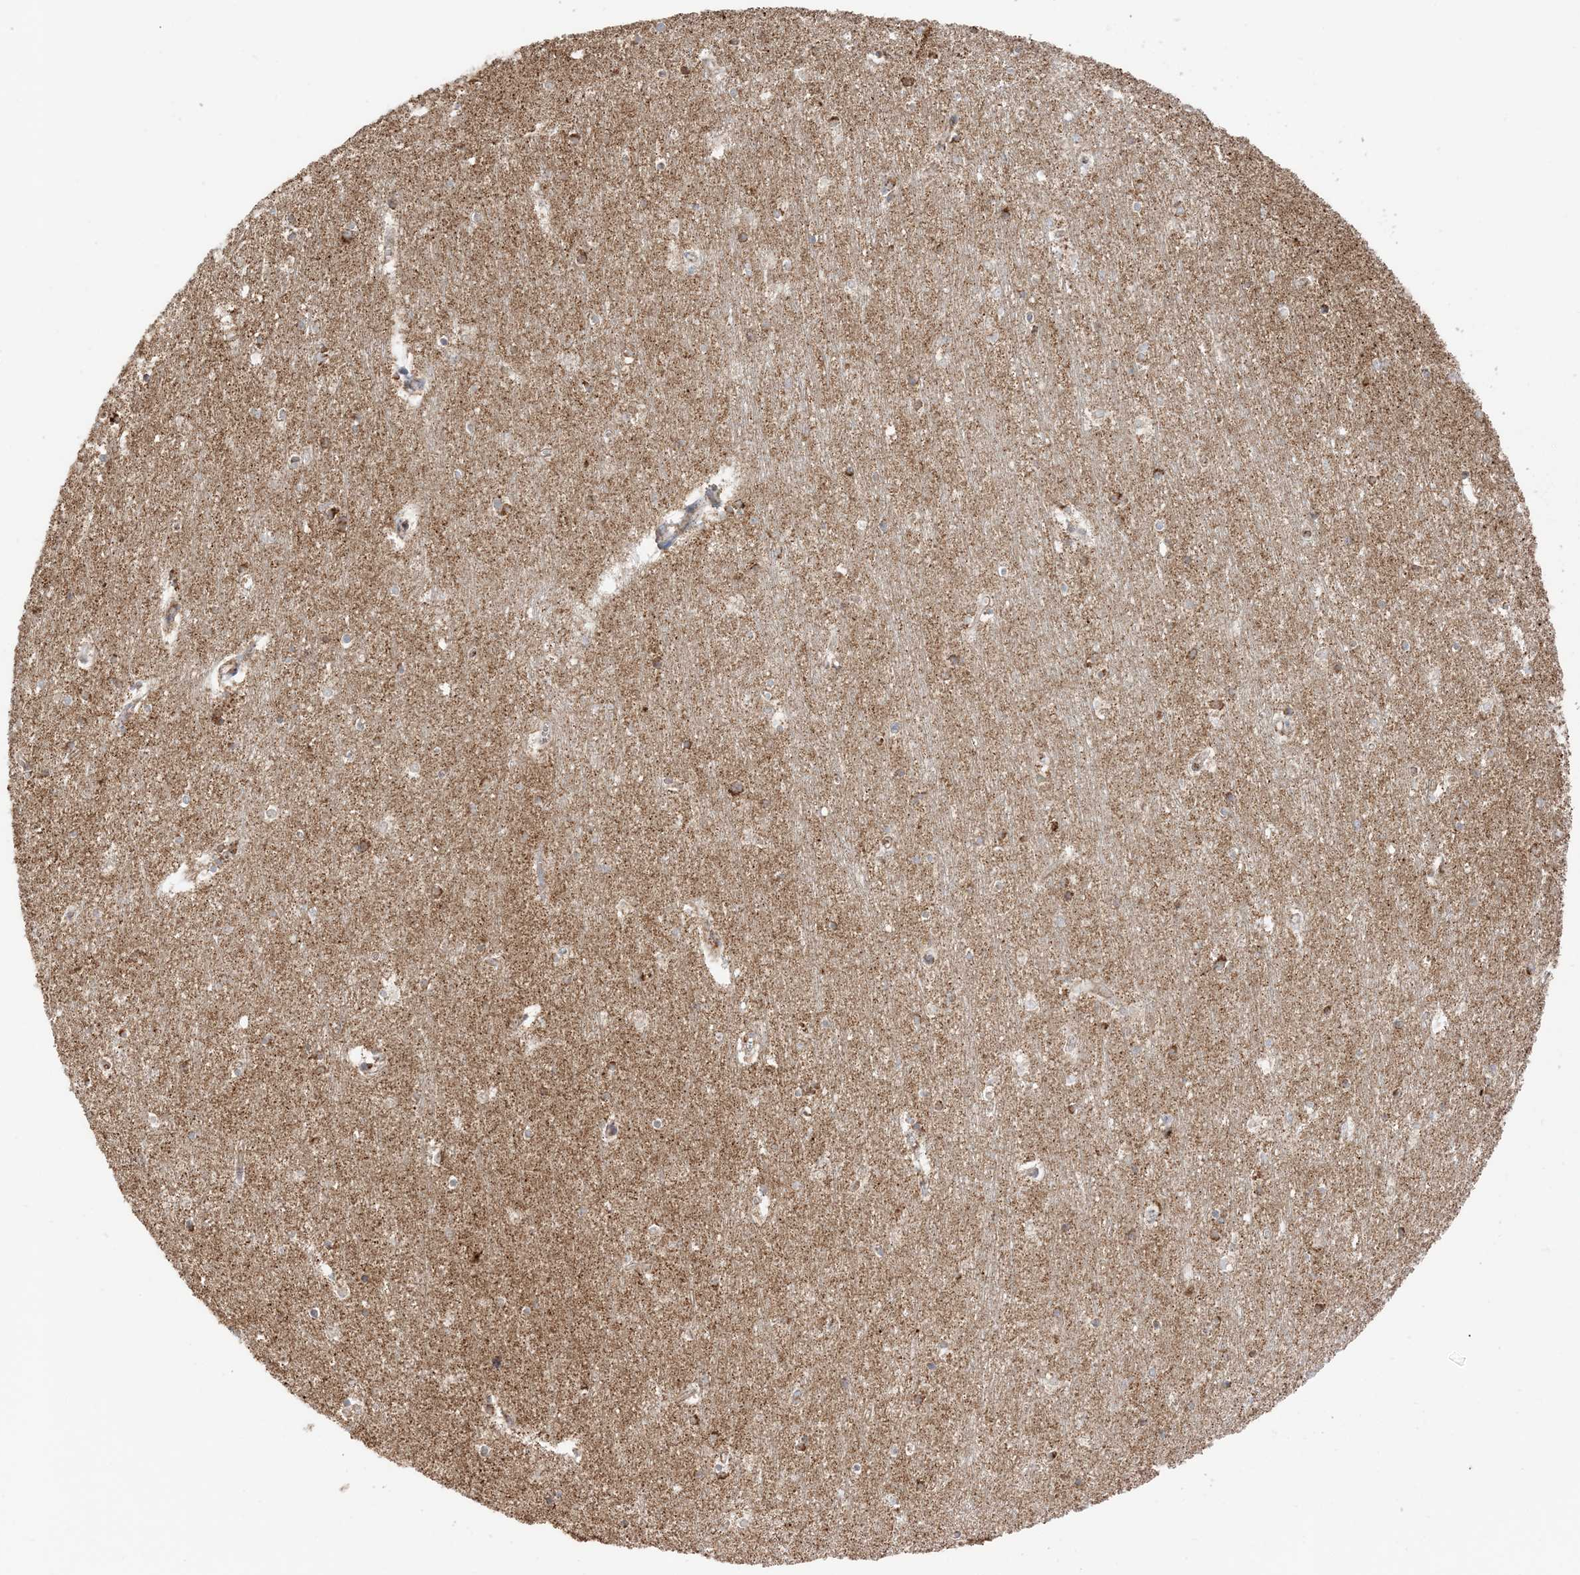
{"staining": {"intensity": "moderate", "quantity": "<25%", "location": "cytoplasmic/membranous"}, "tissue": "hippocampus", "cell_type": "Glial cells", "image_type": "normal", "snomed": [{"axis": "morphology", "description": "Normal tissue, NOS"}, {"axis": "topography", "description": "Hippocampus"}], "caption": "Protein staining by IHC reveals moderate cytoplasmic/membranous positivity in approximately <25% of glial cells in normal hippocampus.", "gene": "SLC25A12", "patient": {"sex": "female", "age": 64}}